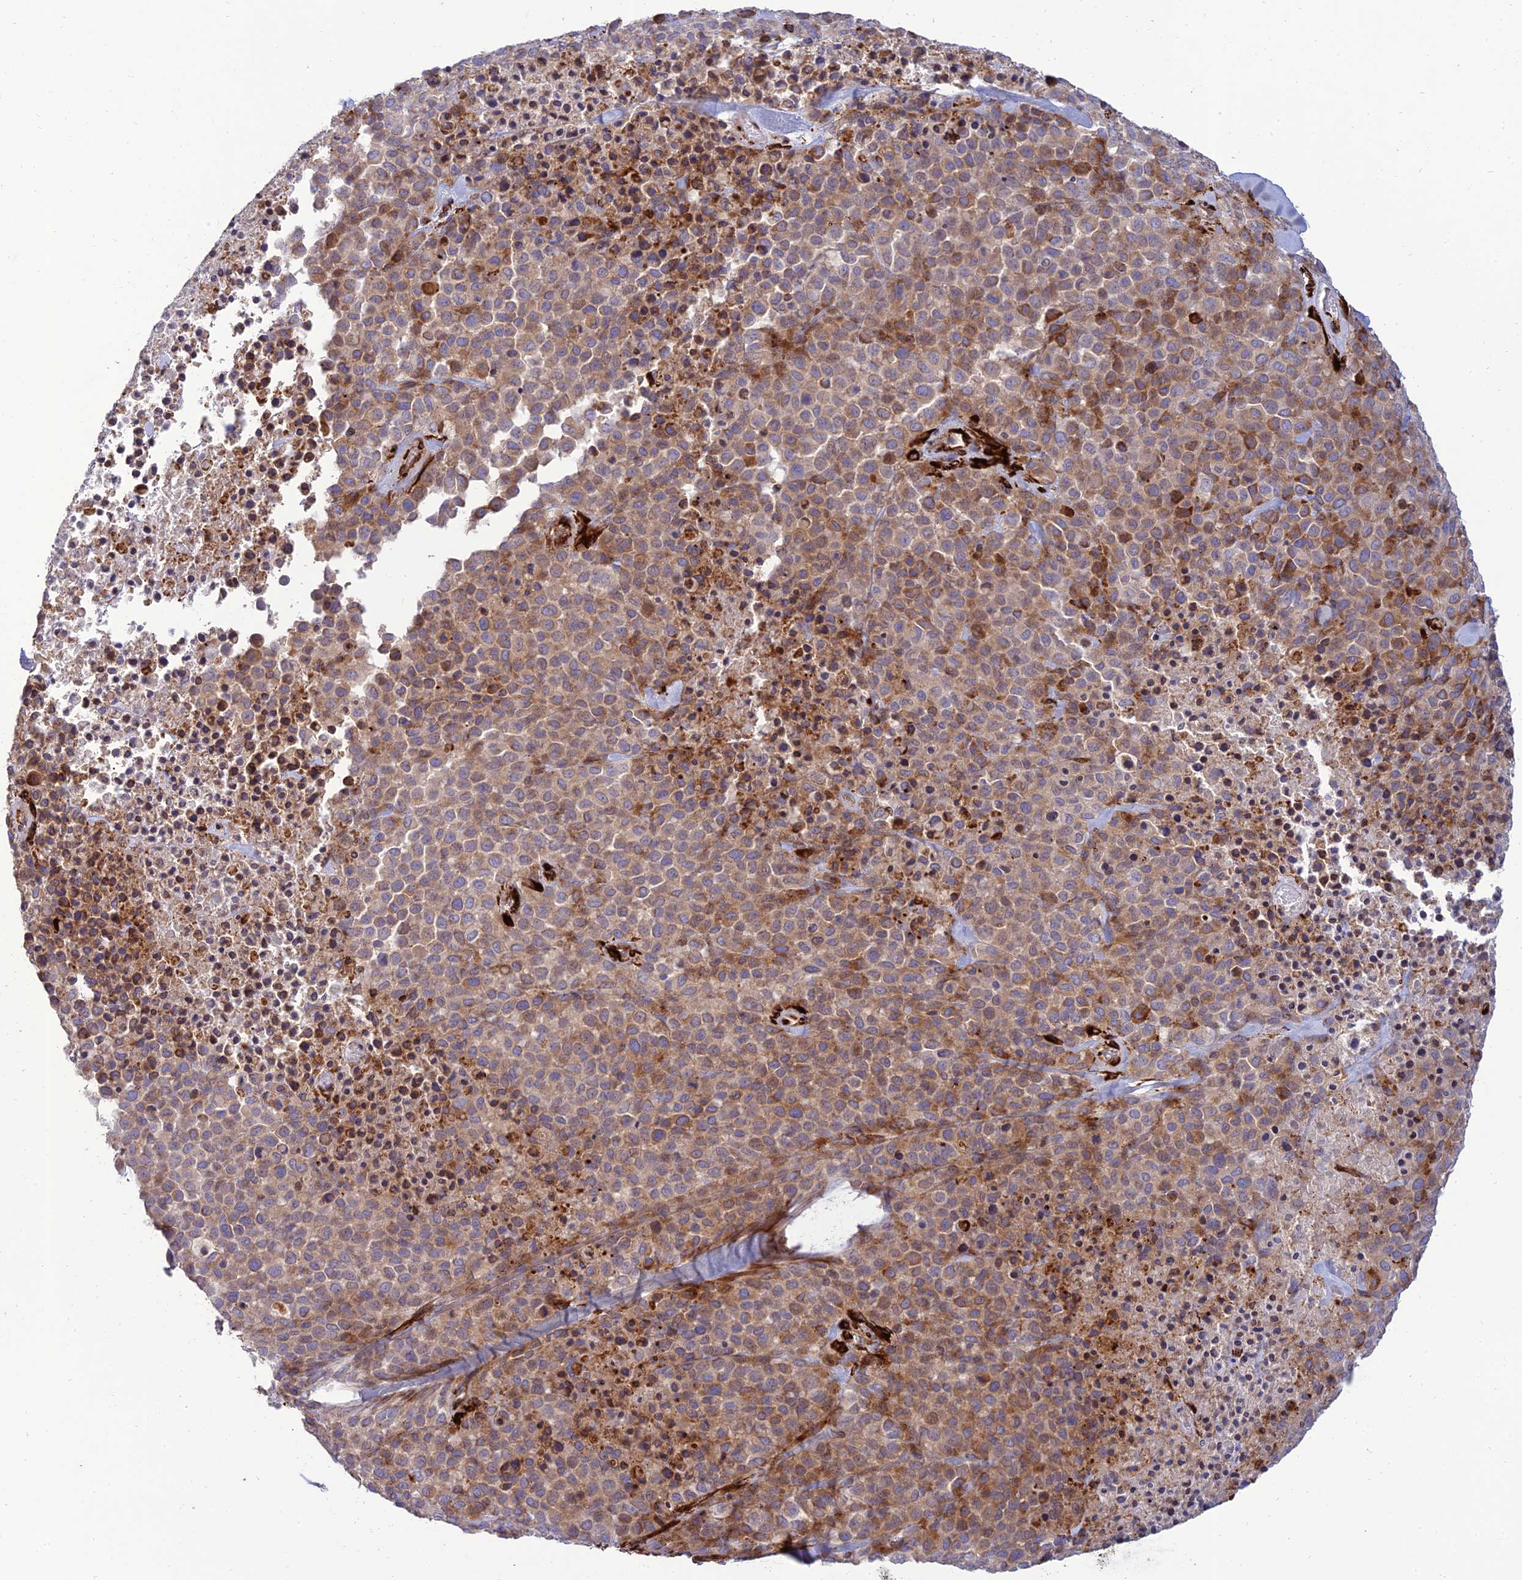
{"staining": {"intensity": "moderate", "quantity": ">75%", "location": "cytoplasmic/membranous"}, "tissue": "melanoma", "cell_type": "Tumor cells", "image_type": "cancer", "snomed": [{"axis": "morphology", "description": "Malignant melanoma, Metastatic site"}, {"axis": "topography", "description": "Skin"}], "caption": "The image shows staining of malignant melanoma (metastatic site), revealing moderate cytoplasmic/membranous protein positivity (brown color) within tumor cells. (DAB IHC, brown staining for protein, blue staining for nuclei).", "gene": "RCN3", "patient": {"sex": "female", "age": 81}}